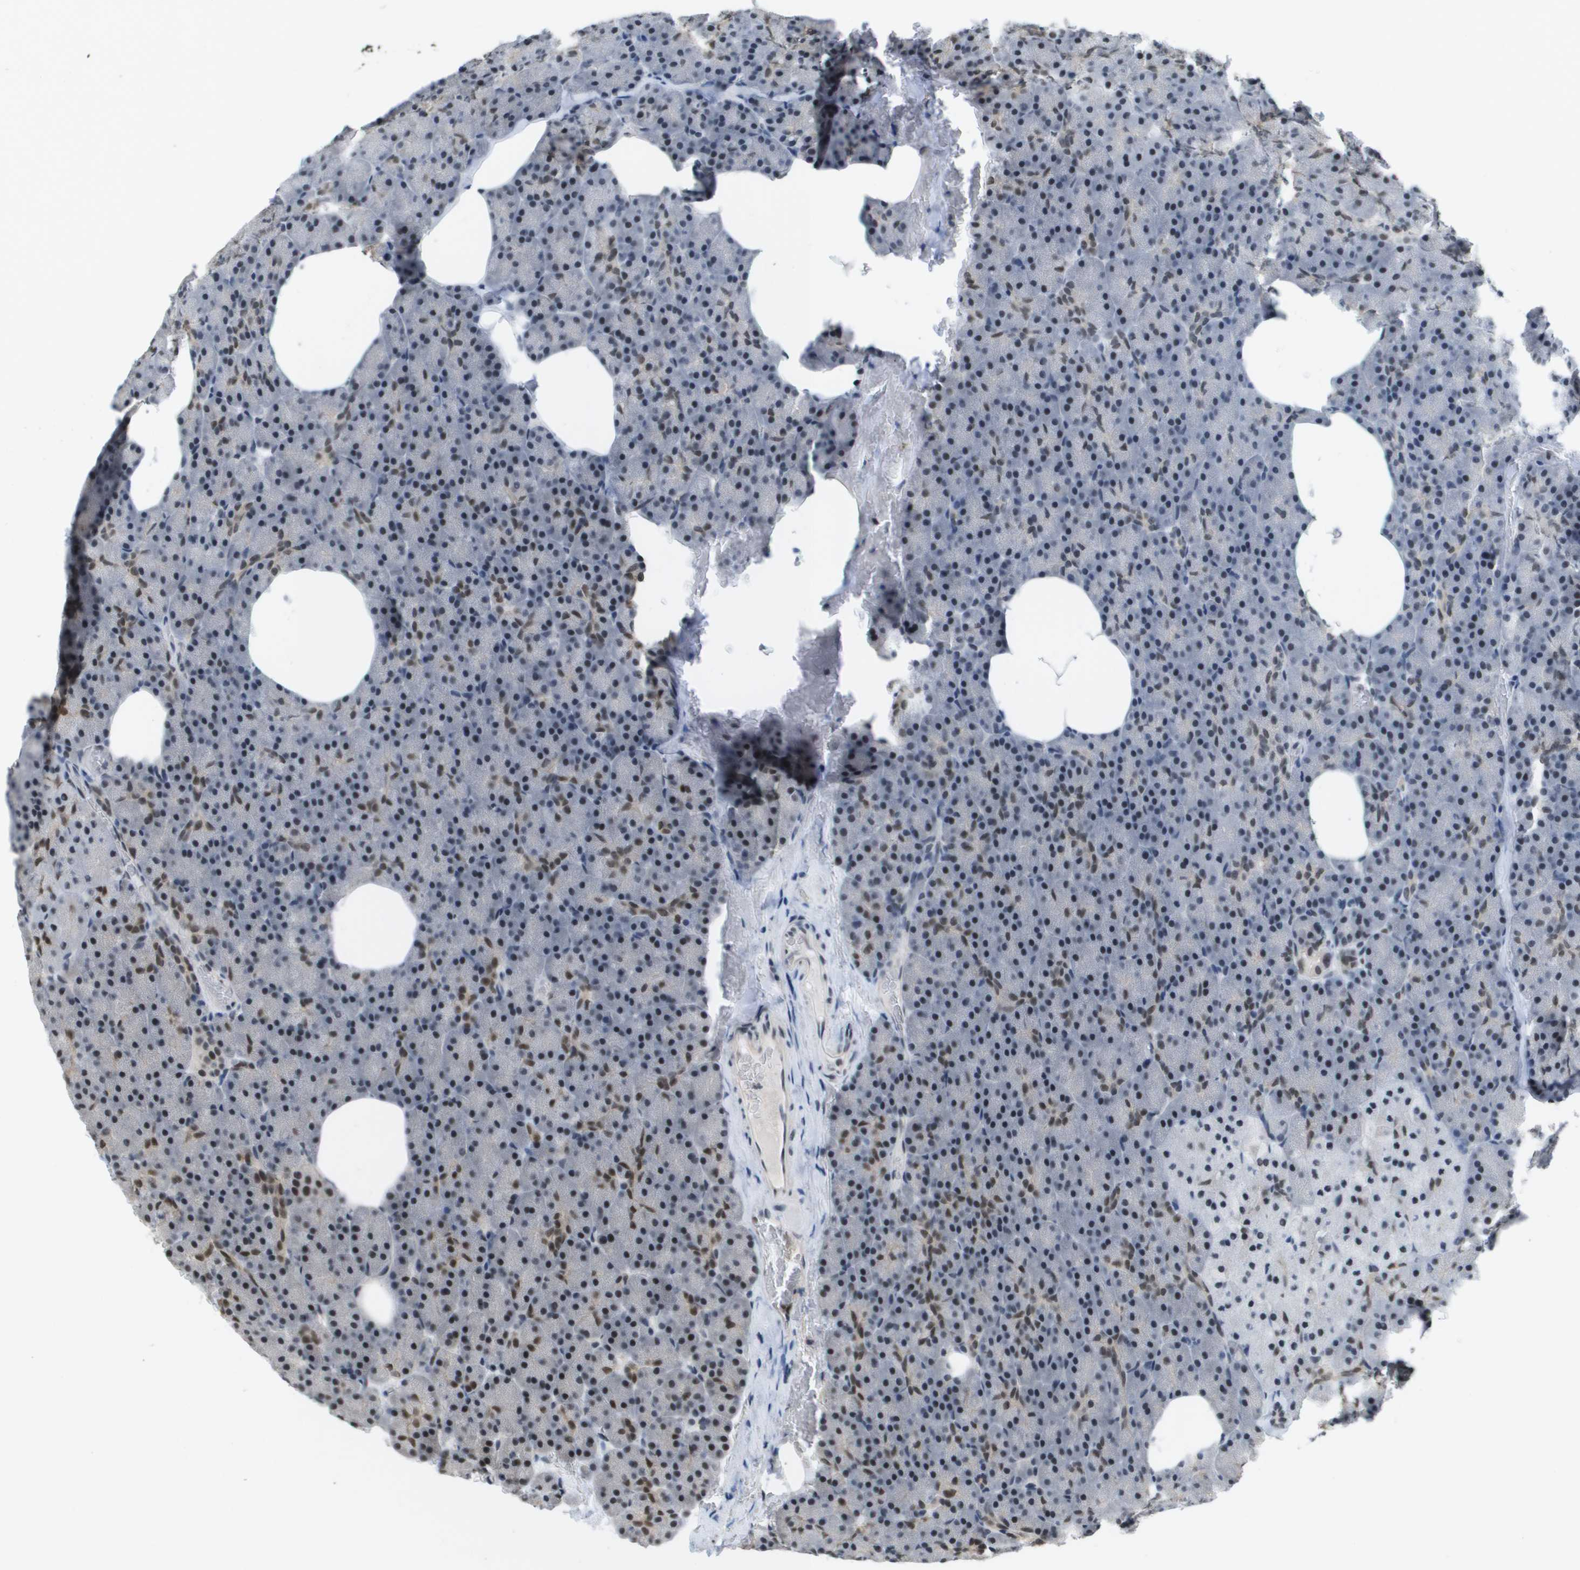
{"staining": {"intensity": "moderate", "quantity": "25%-75%", "location": "nuclear"}, "tissue": "pancreas", "cell_type": "Exocrine glandular cells", "image_type": "normal", "snomed": [{"axis": "morphology", "description": "Normal tissue, NOS"}, {"axis": "topography", "description": "Pancreas"}], "caption": "A medium amount of moderate nuclear staining is identified in about 25%-75% of exocrine glandular cells in normal pancreas. (DAB IHC, brown staining for protein, blue staining for nuclei).", "gene": "ISY1", "patient": {"sex": "female", "age": 35}}